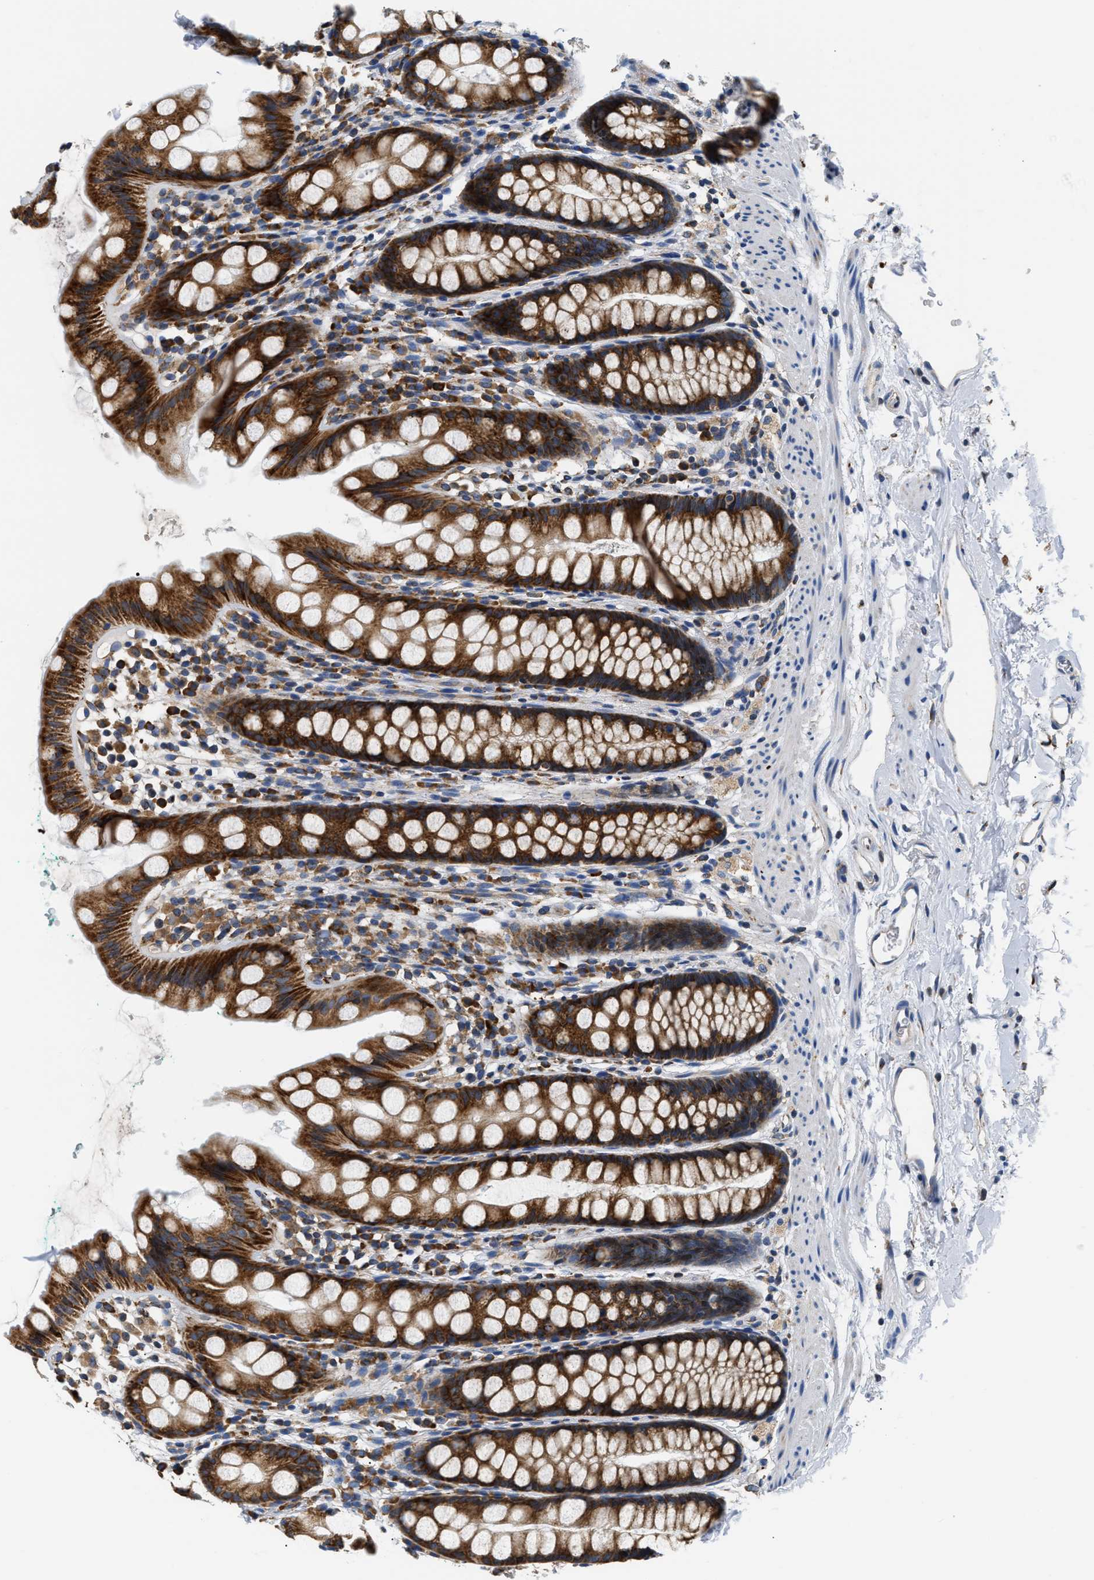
{"staining": {"intensity": "strong", "quantity": ">75%", "location": "cytoplasmic/membranous"}, "tissue": "rectum", "cell_type": "Glandular cells", "image_type": "normal", "snomed": [{"axis": "morphology", "description": "Normal tissue, NOS"}, {"axis": "topography", "description": "Rectum"}], "caption": "Immunohistochemistry micrograph of benign human rectum stained for a protein (brown), which exhibits high levels of strong cytoplasmic/membranous expression in approximately >75% of glandular cells.", "gene": "HDHD3", "patient": {"sex": "female", "age": 65}}